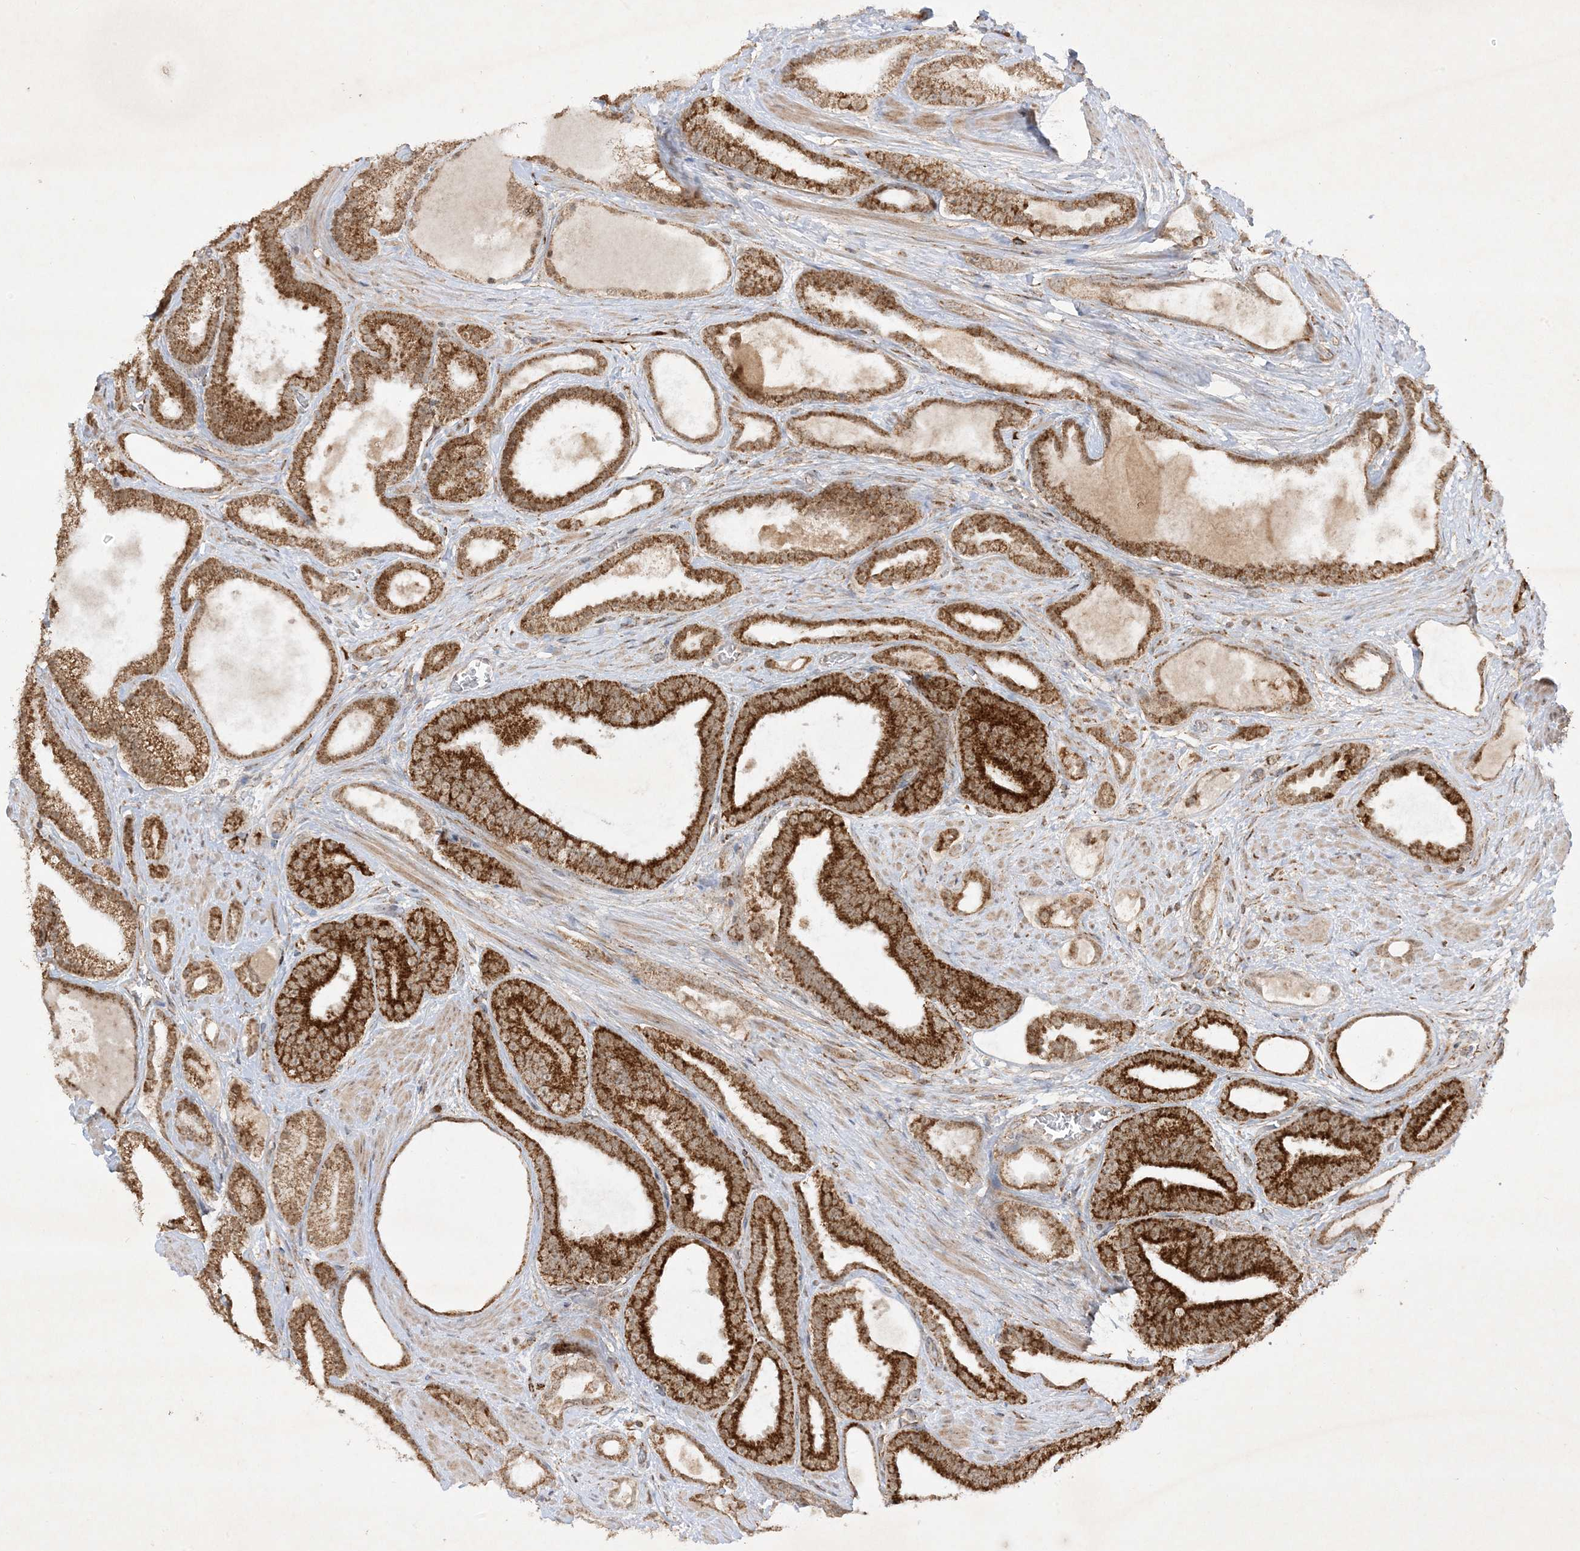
{"staining": {"intensity": "strong", "quantity": ">75%", "location": "cytoplasmic/membranous"}, "tissue": "prostate cancer", "cell_type": "Tumor cells", "image_type": "cancer", "snomed": [{"axis": "morphology", "description": "Adenocarcinoma, High grade"}, {"axis": "topography", "description": "Prostate"}], "caption": "Protein expression analysis of human prostate high-grade adenocarcinoma reveals strong cytoplasmic/membranous positivity in about >75% of tumor cells.", "gene": "NDUFAF3", "patient": {"sex": "male", "age": 60}}